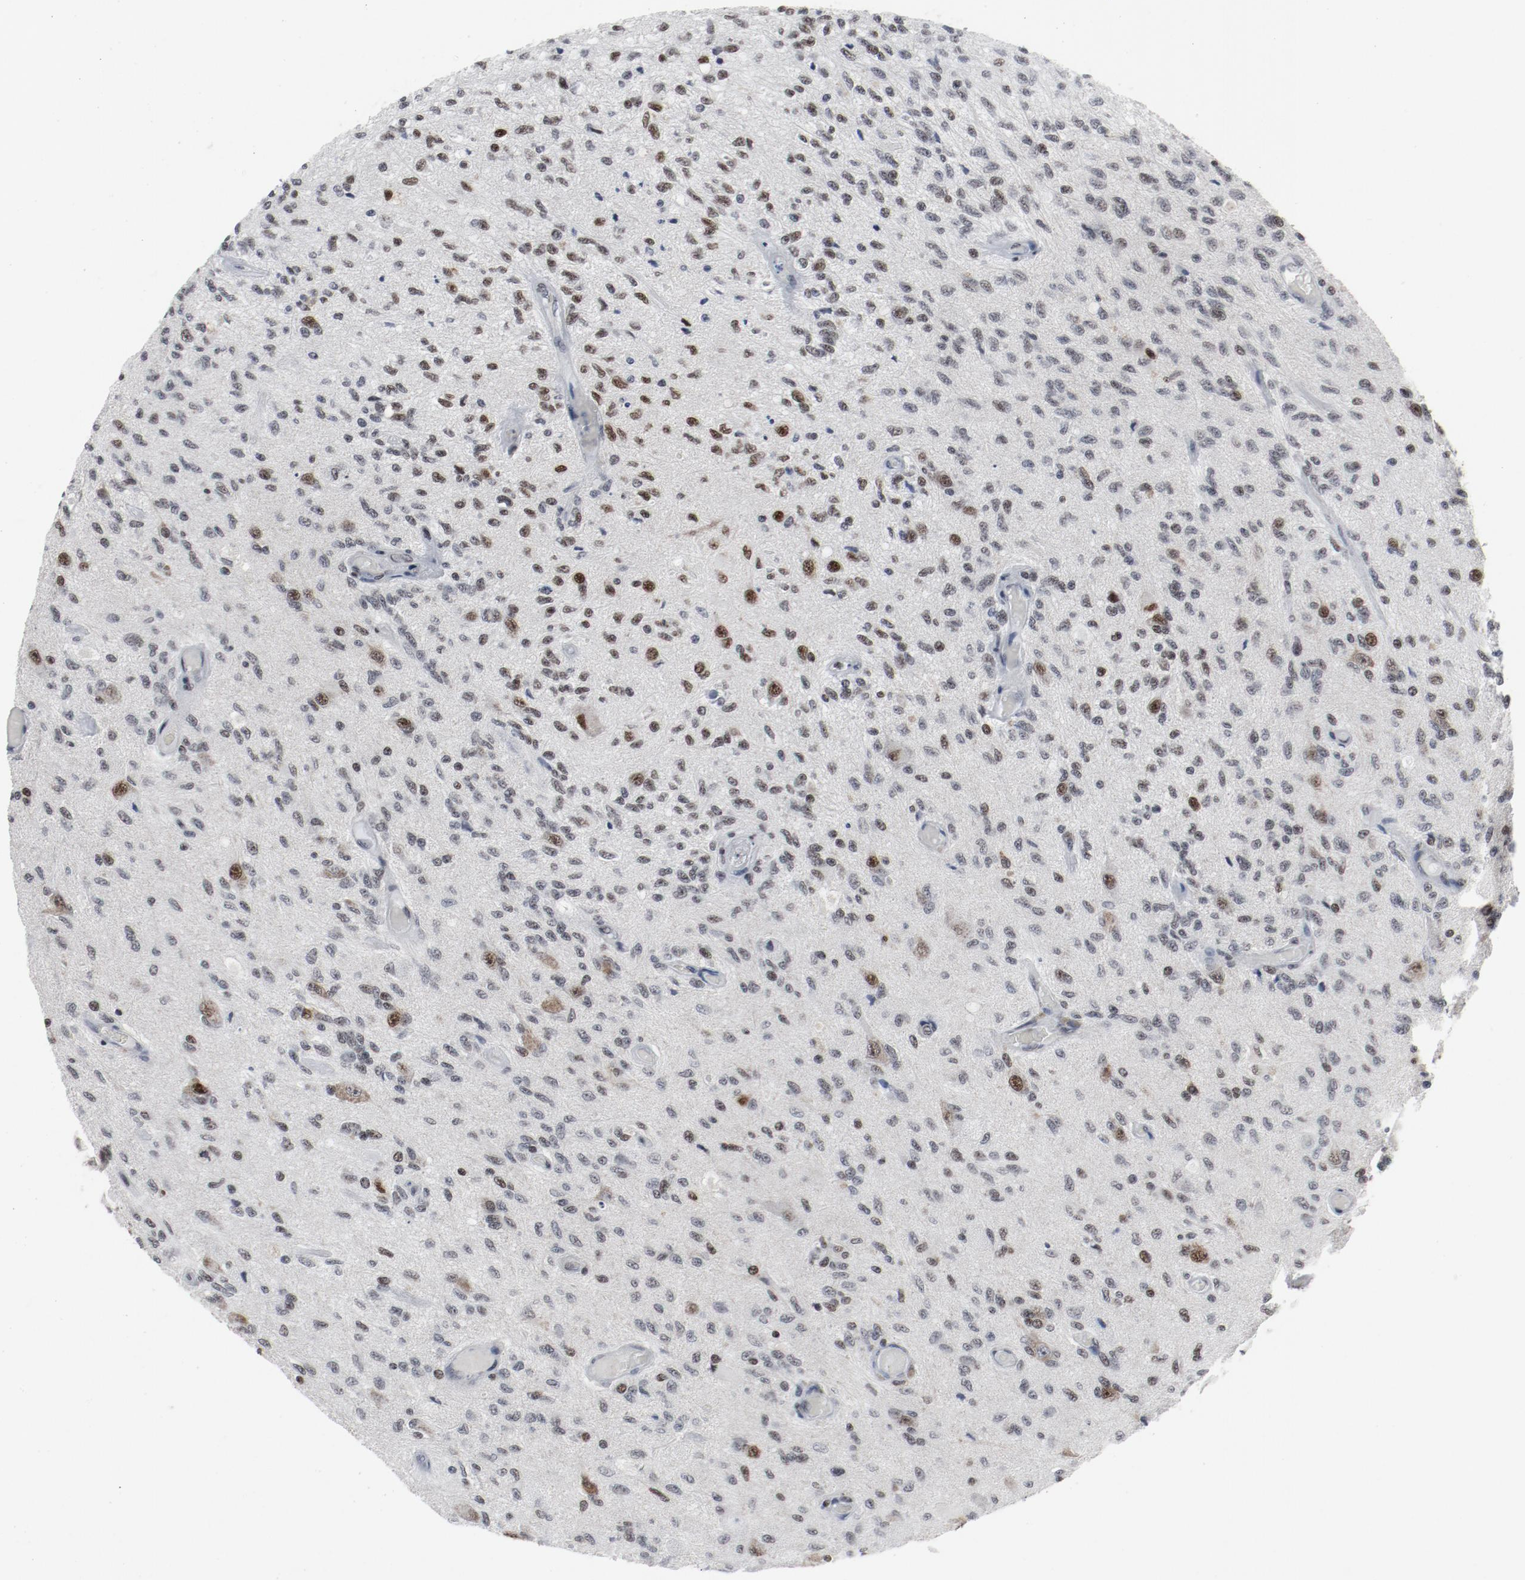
{"staining": {"intensity": "moderate", "quantity": "25%-75%", "location": "nuclear"}, "tissue": "glioma", "cell_type": "Tumor cells", "image_type": "cancer", "snomed": [{"axis": "morphology", "description": "Normal tissue, NOS"}, {"axis": "morphology", "description": "Glioma, malignant, High grade"}, {"axis": "topography", "description": "Cerebral cortex"}], "caption": "Protein expression analysis of human glioma reveals moderate nuclear positivity in approximately 25%-75% of tumor cells. (brown staining indicates protein expression, while blue staining denotes nuclei).", "gene": "JMJD6", "patient": {"sex": "male", "age": 77}}